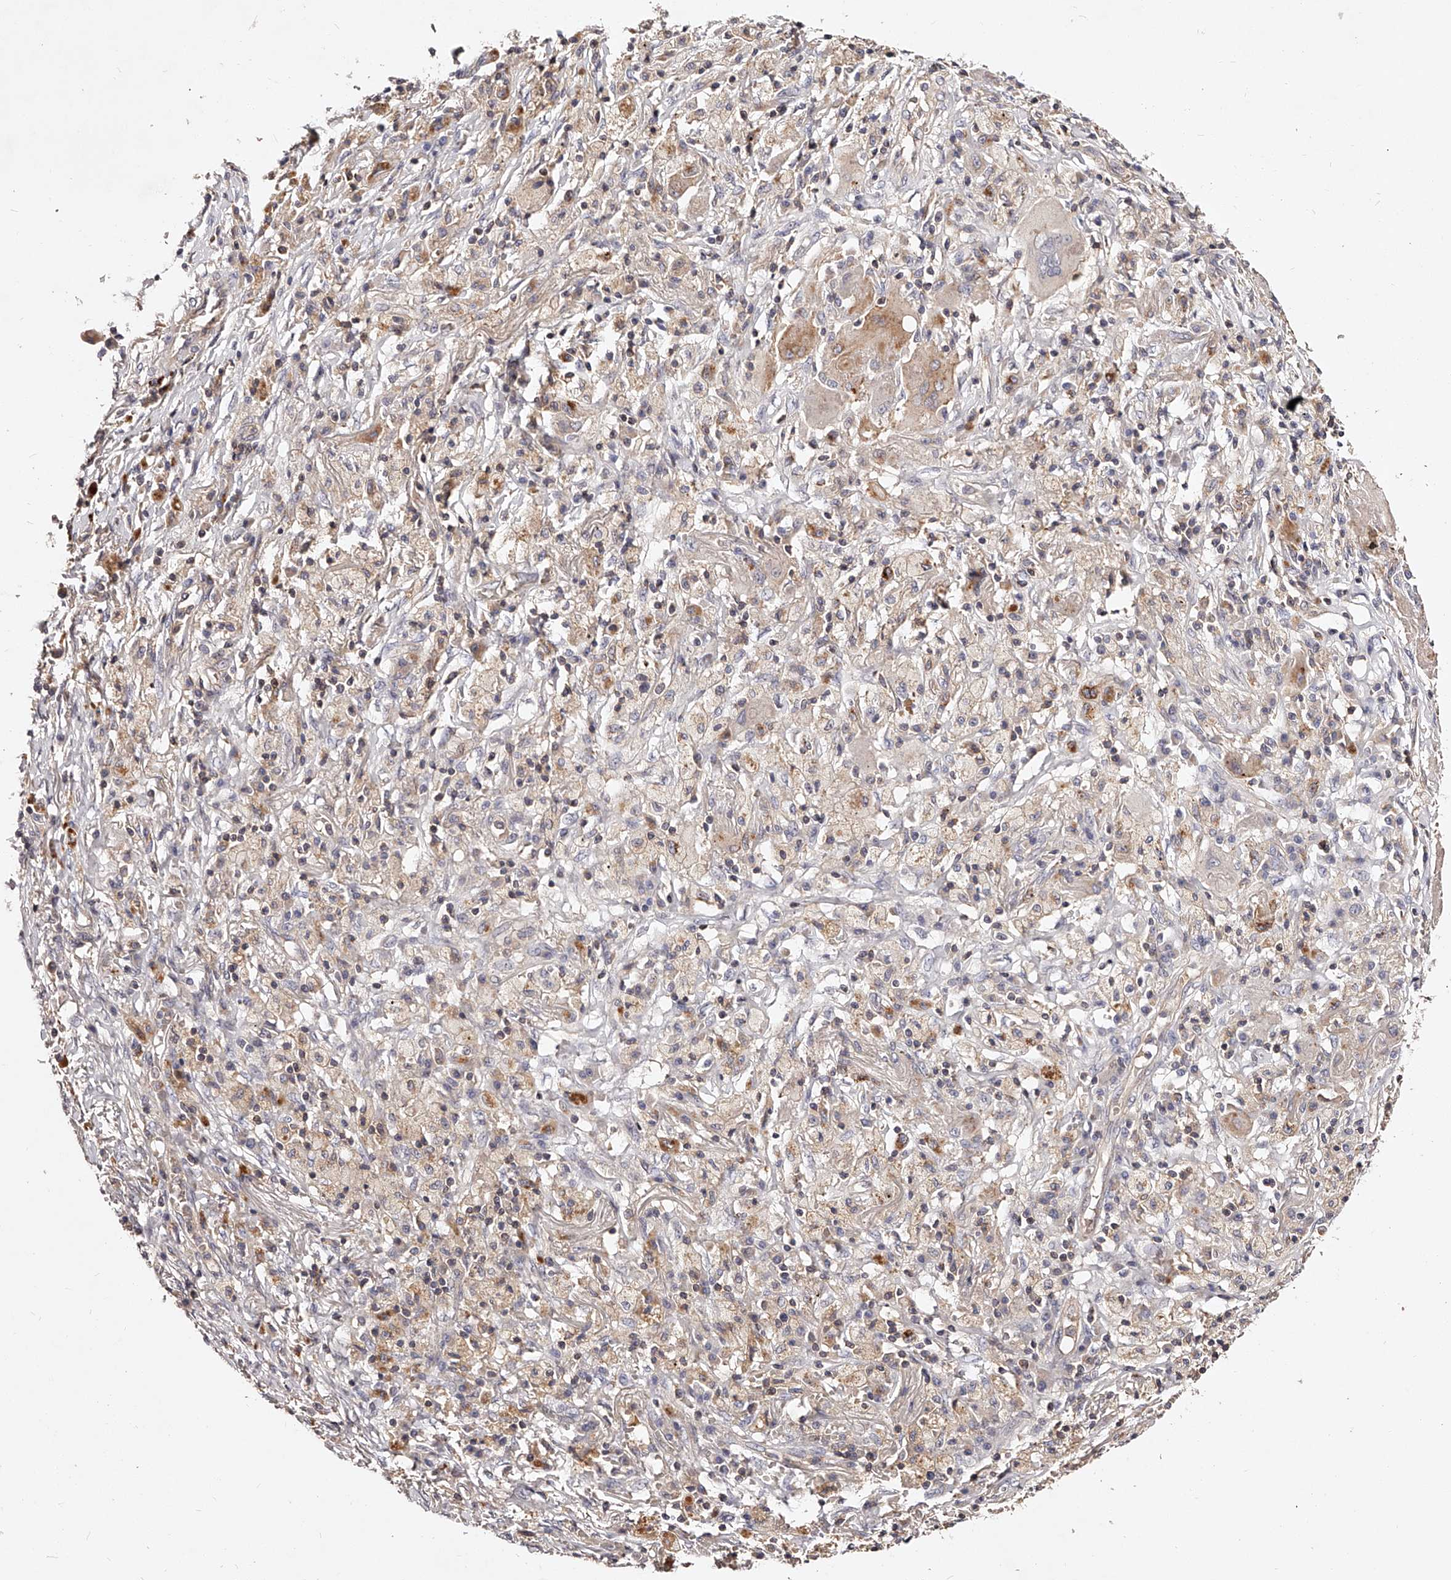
{"staining": {"intensity": "weak", "quantity": "<25%", "location": "cytoplasmic/membranous"}, "tissue": "lung cancer", "cell_type": "Tumor cells", "image_type": "cancer", "snomed": [{"axis": "morphology", "description": "Squamous cell carcinoma, NOS"}, {"axis": "topography", "description": "Lung"}], "caption": "Squamous cell carcinoma (lung) stained for a protein using IHC demonstrates no positivity tumor cells.", "gene": "PHACTR1", "patient": {"sex": "male", "age": 61}}